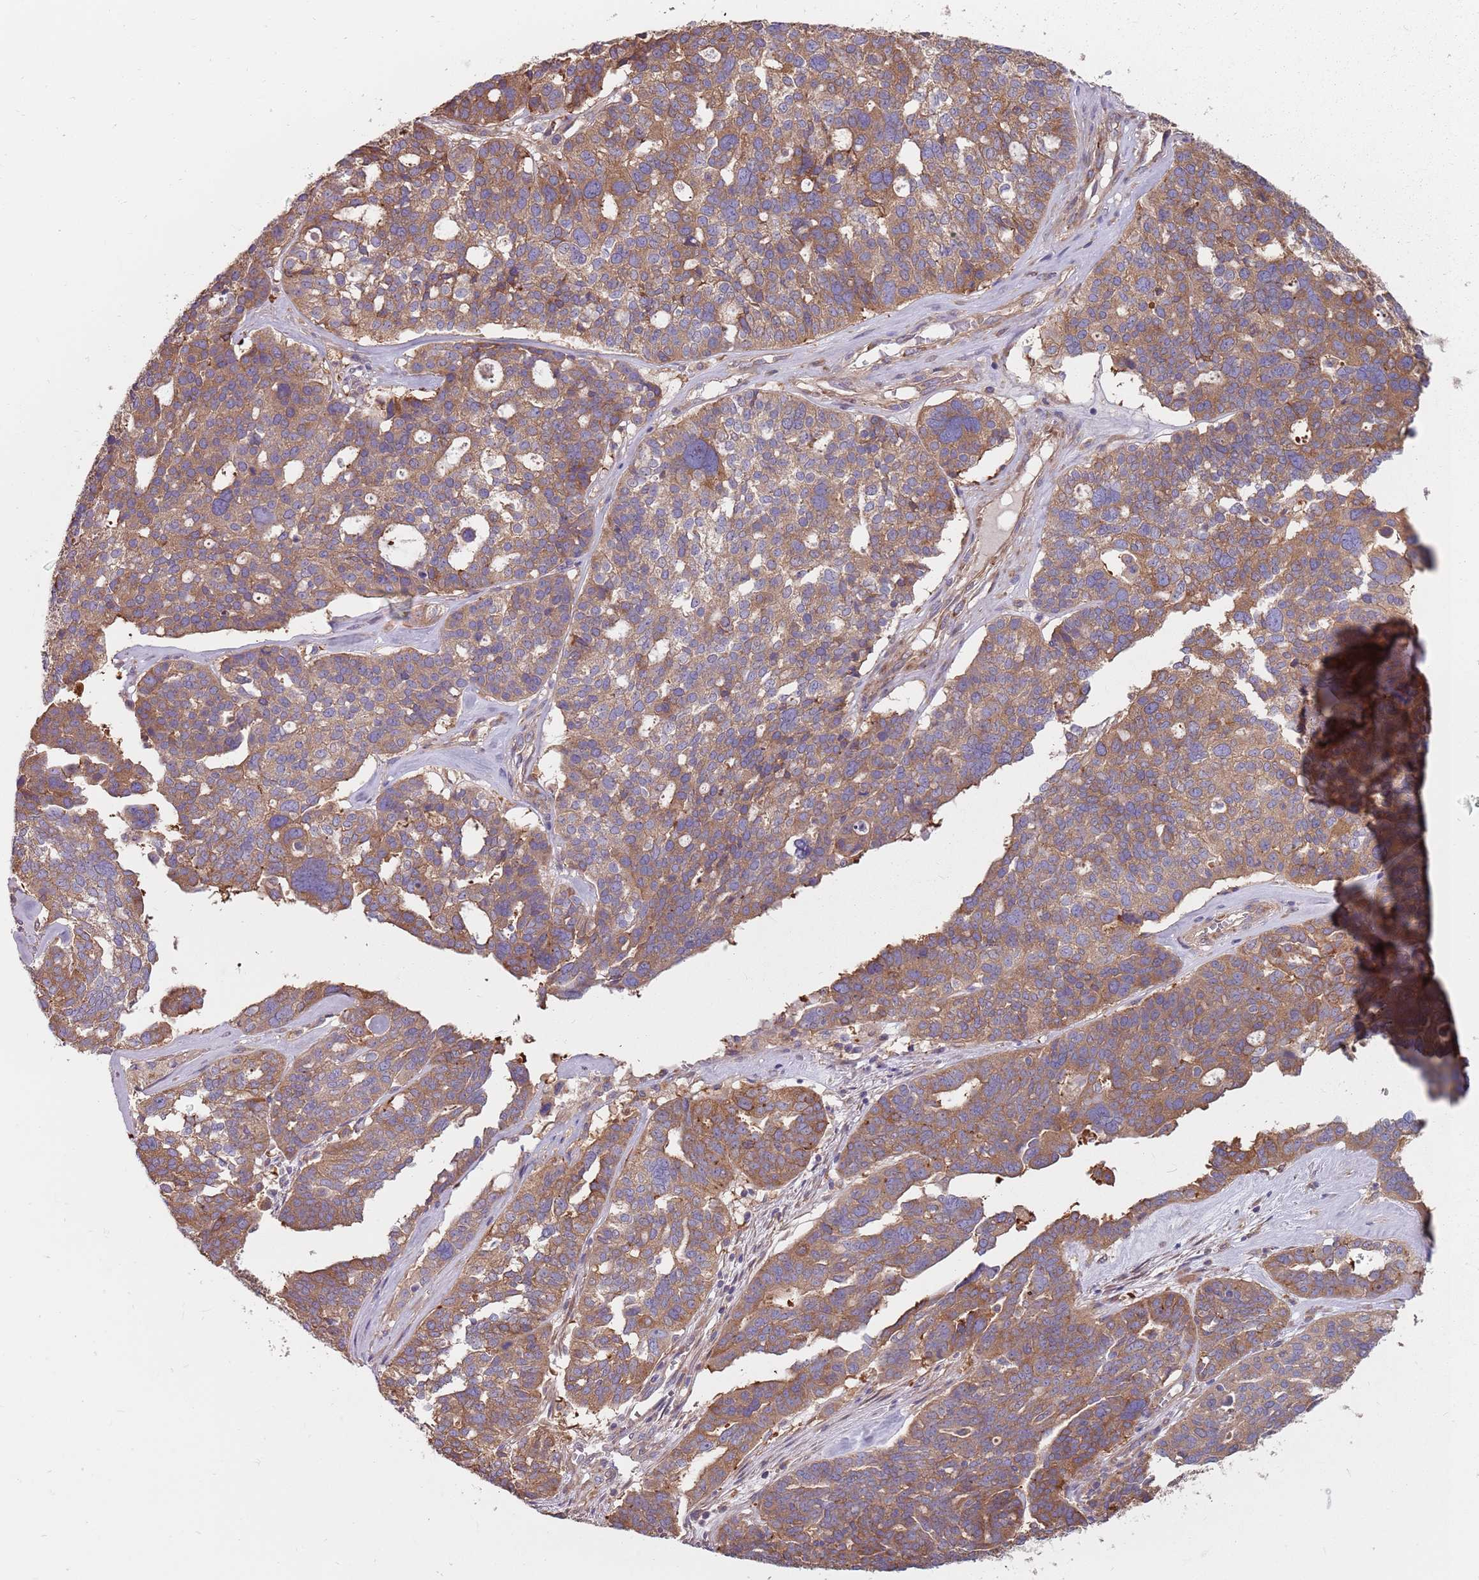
{"staining": {"intensity": "moderate", "quantity": ">75%", "location": "cytoplasmic/membranous"}, "tissue": "ovarian cancer", "cell_type": "Tumor cells", "image_type": "cancer", "snomed": [{"axis": "morphology", "description": "Cystadenocarcinoma, serous, NOS"}, {"axis": "topography", "description": "Ovary"}], "caption": "Serous cystadenocarcinoma (ovarian) was stained to show a protein in brown. There is medium levels of moderate cytoplasmic/membranous expression in about >75% of tumor cells. Ihc stains the protein of interest in brown and the nuclei are stained blue.", "gene": "SPDL1", "patient": {"sex": "female", "age": 59}}